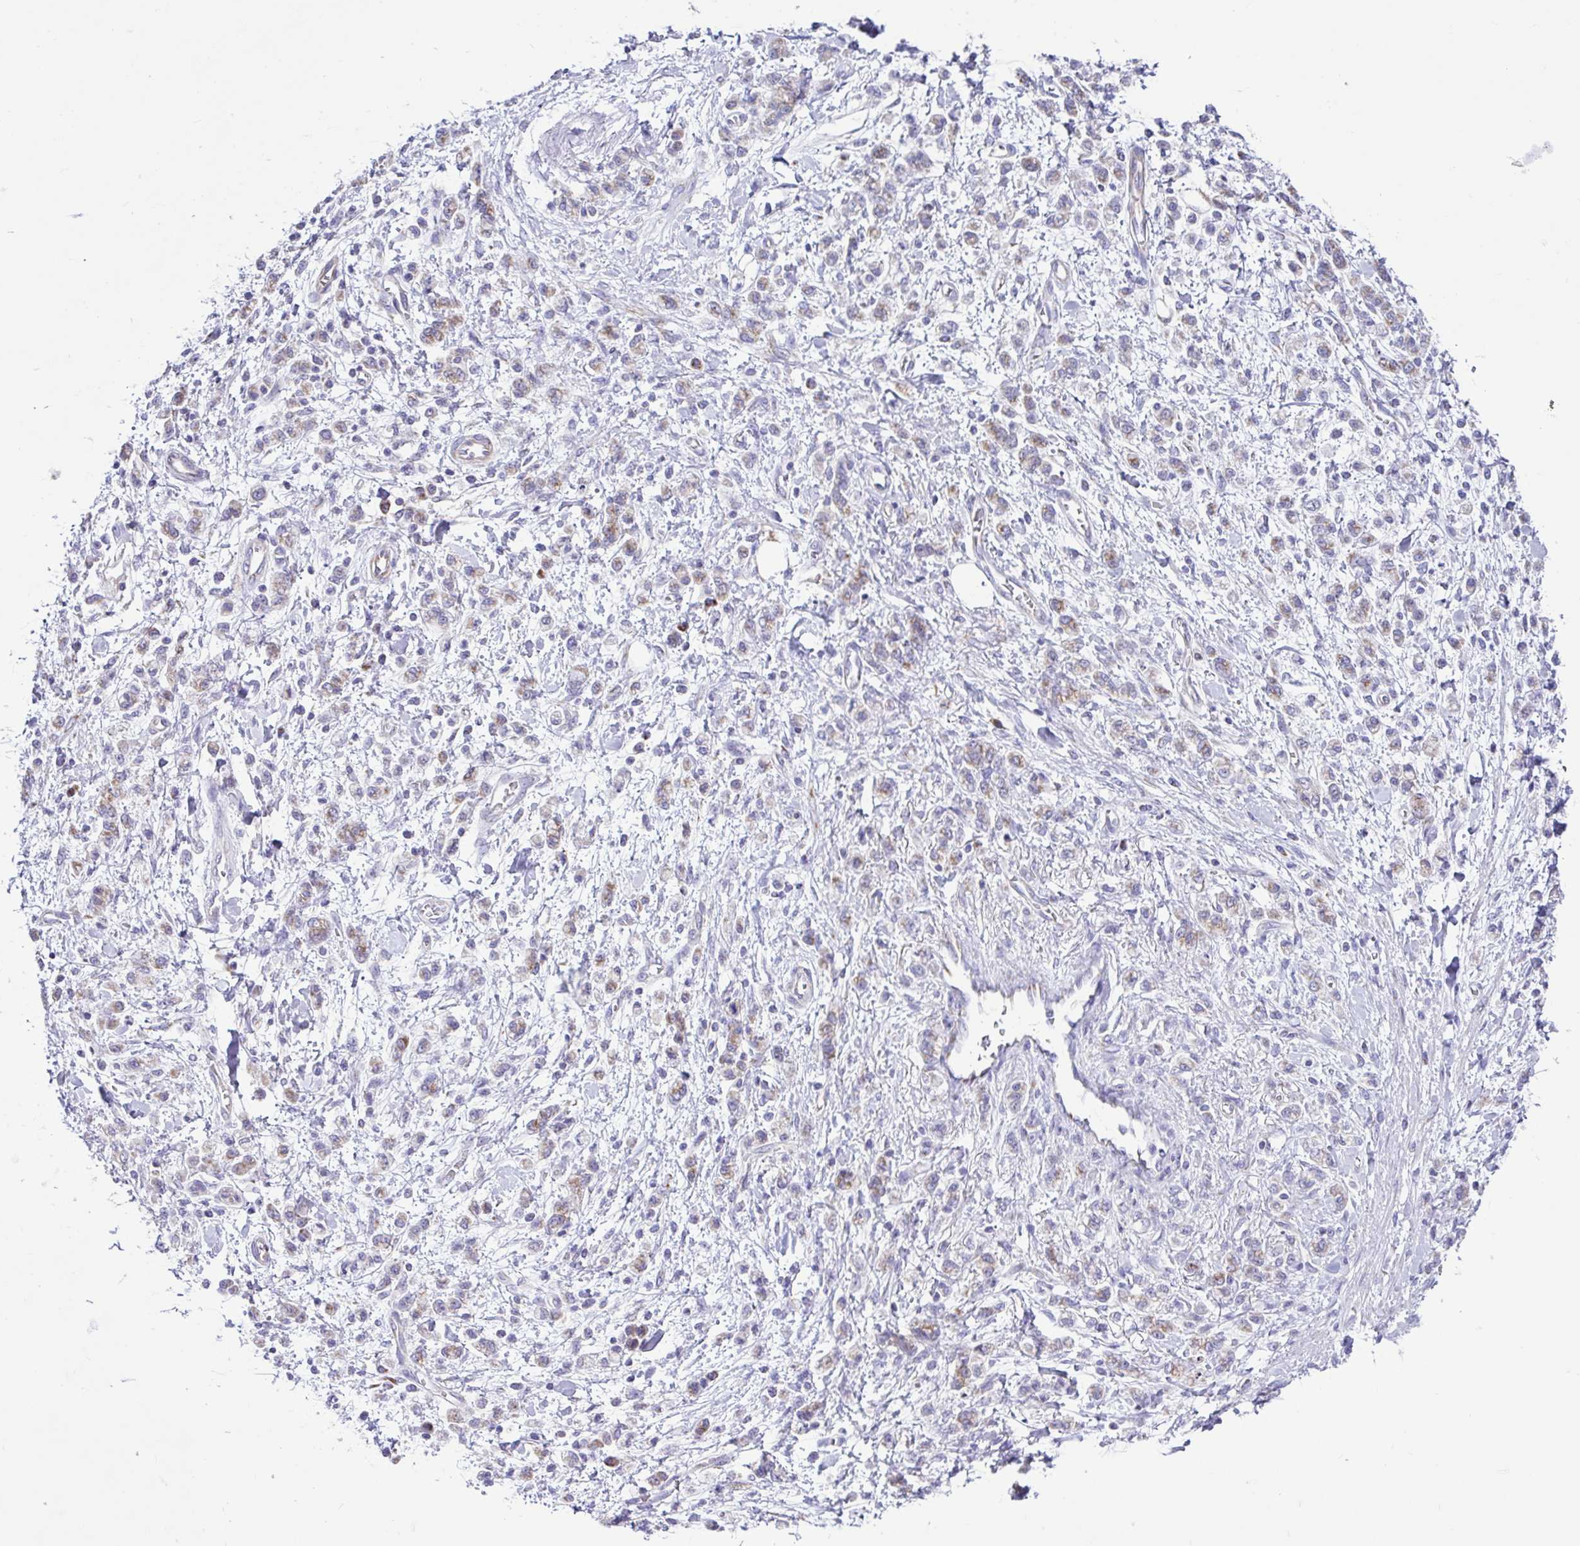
{"staining": {"intensity": "weak", "quantity": ">75%", "location": "cytoplasmic/membranous"}, "tissue": "stomach cancer", "cell_type": "Tumor cells", "image_type": "cancer", "snomed": [{"axis": "morphology", "description": "Adenocarcinoma, NOS"}, {"axis": "topography", "description": "Stomach"}], "caption": "The immunohistochemical stain labels weak cytoplasmic/membranous expression in tumor cells of stomach adenocarcinoma tissue.", "gene": "NDUFS2", "patient": {"sex": "male", "age": 77}}